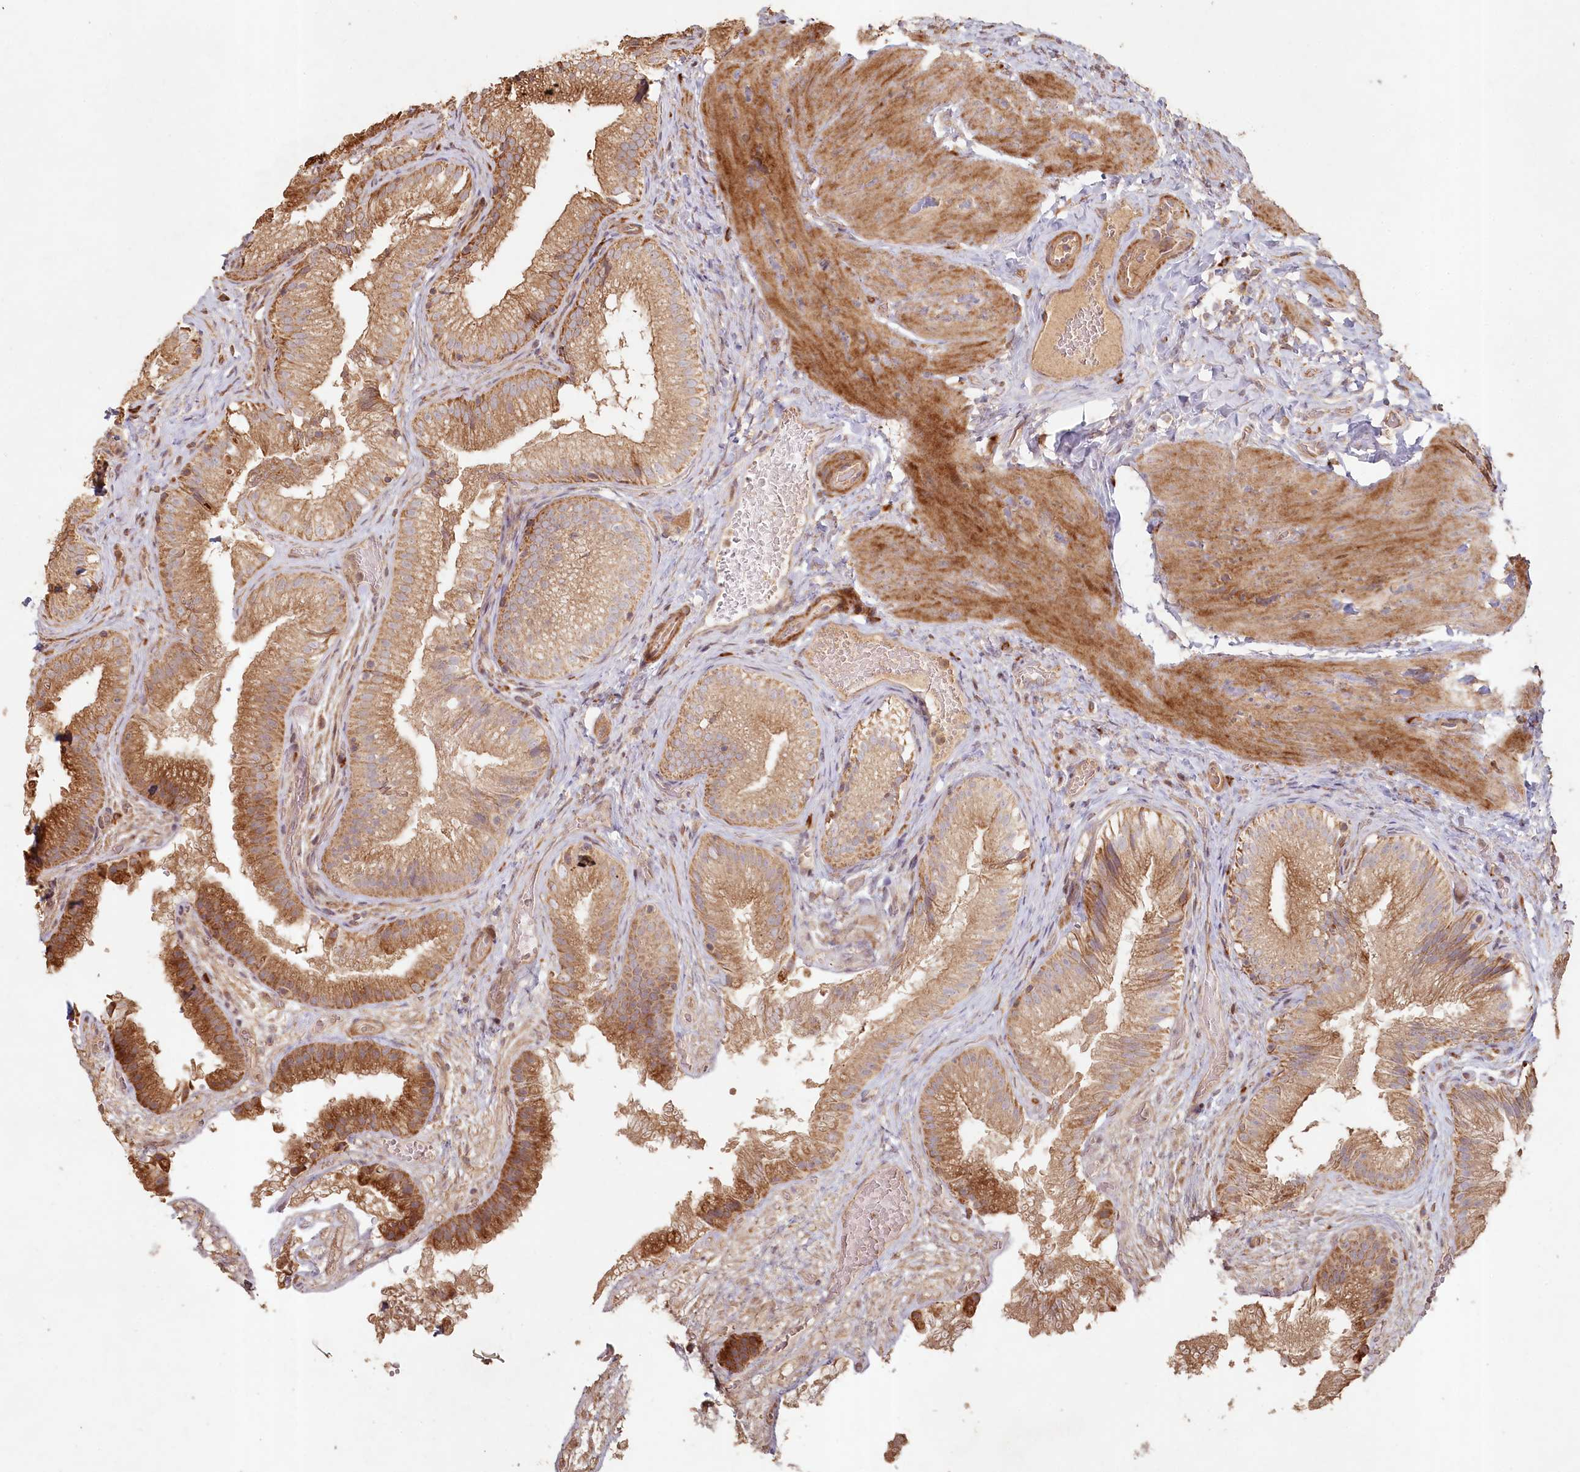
{"staining": {"intensity": "moderate", "quantity": ">75%", "location": "cytoplasmic/membranous"}, "tissue": "gallbladder", "cell_type": "Glandular cells", "image_type": "normal", "snomed": [{"axis": "morphology", "description": "Normal tissue, NOS"}, {"axis": "topography", "description": "Gallbladder"}], "caption": "Moderate cytoplasmic/membranous staining for a protein is seen in approximately >75% of glandular cells of unremarkable gallbladder using IHC.", "gene": "HAL", "patient": {"sex": "female", "age": 30}}